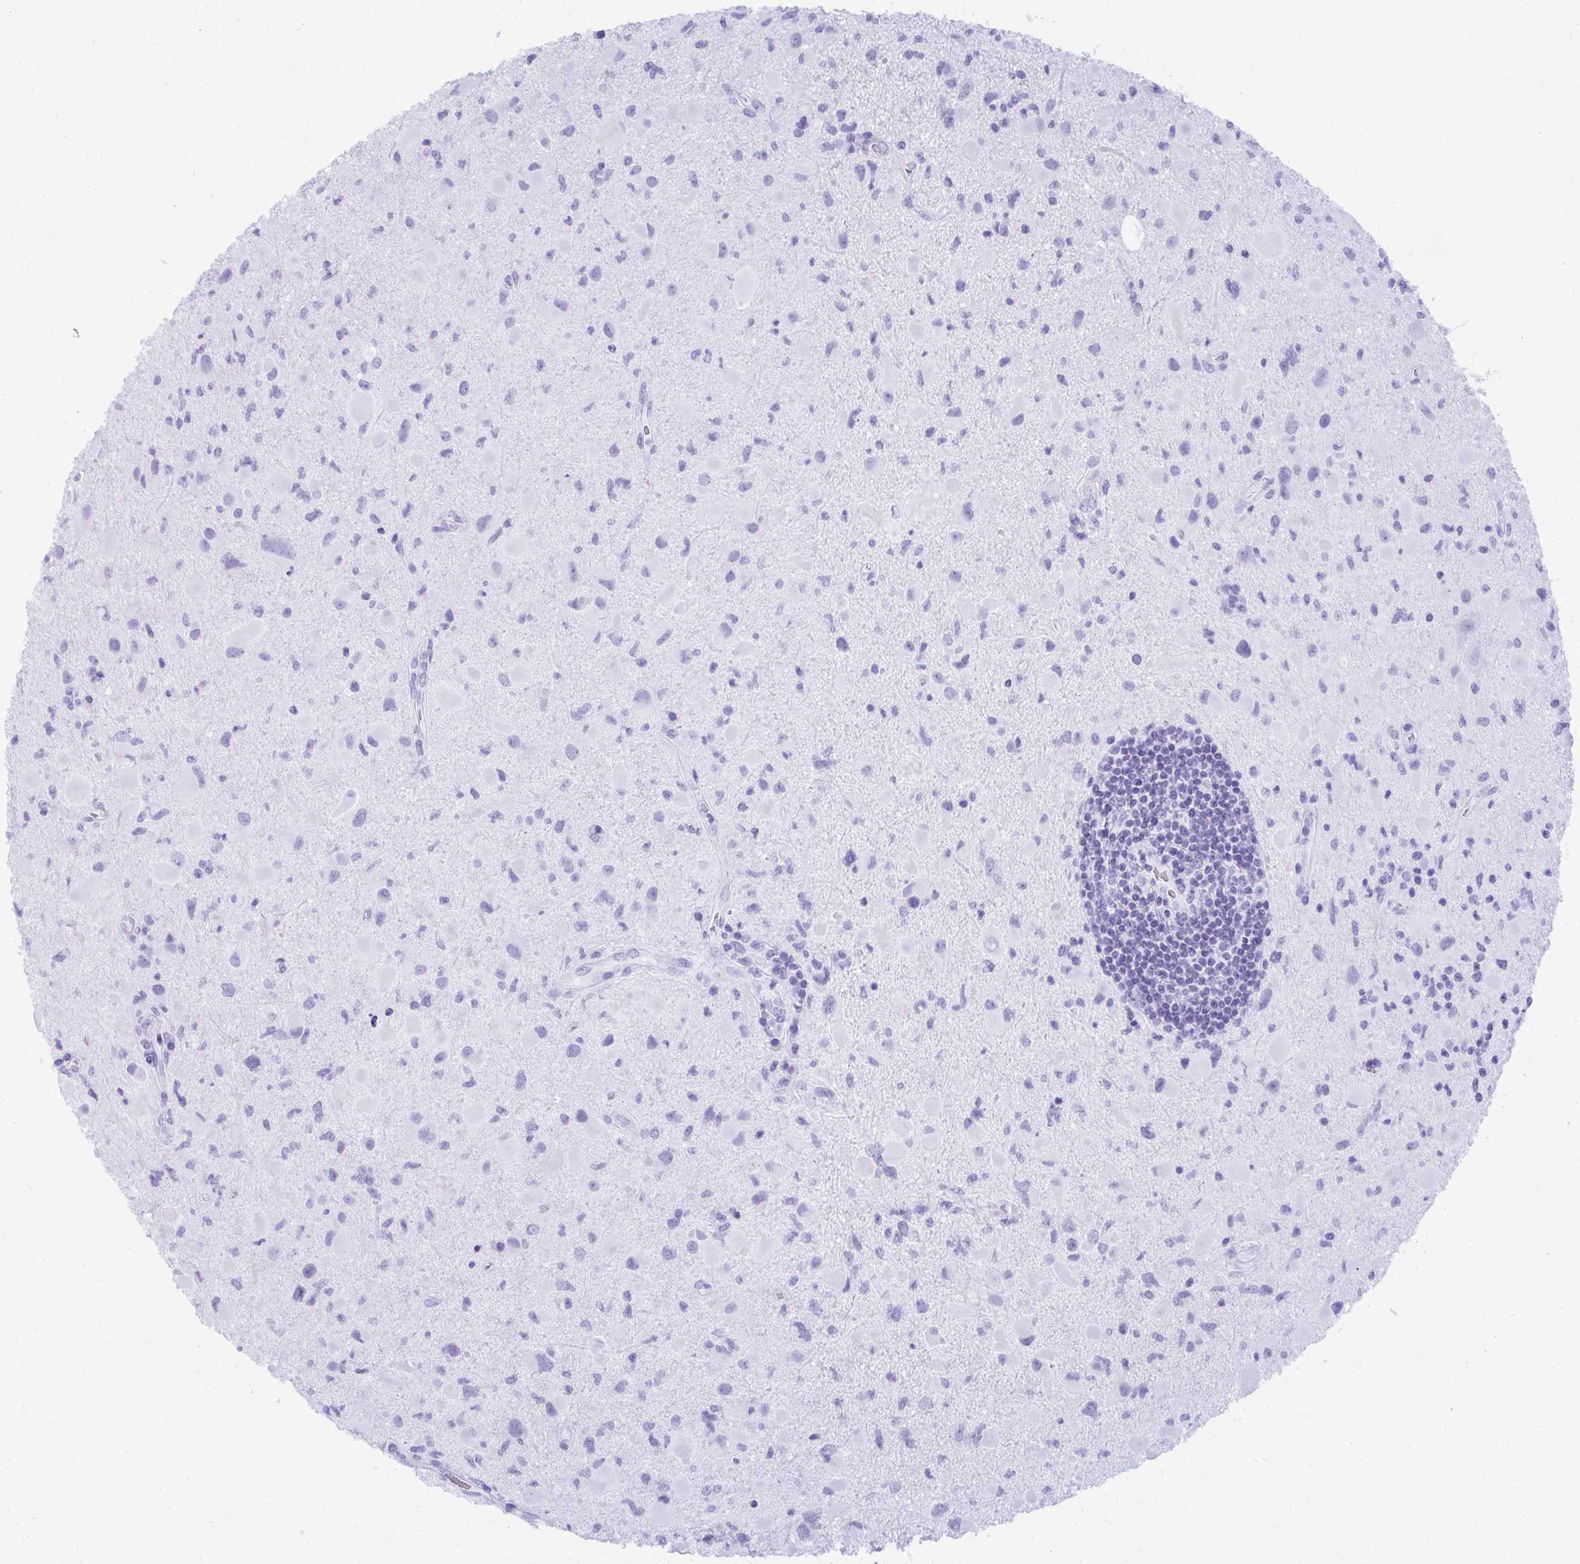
{"staining": {"intensity": "negative", "quantity": "none", "location": "none"}, "tissue": "glioma", "cell_type": "Tumor cells", "image_type": "cancer", "snomed": [{"axis": "morphology", "description": "Glioma, malignant, Low grade"}, {"axis": "topography", "description": "Brain"}], "caption": "IHC histopathology image of human glioma stained for a protein (brown), which displays no positivity in tumor cells.", "gene": "MAF1", "patient": {"sex": "female", "age": 32}}